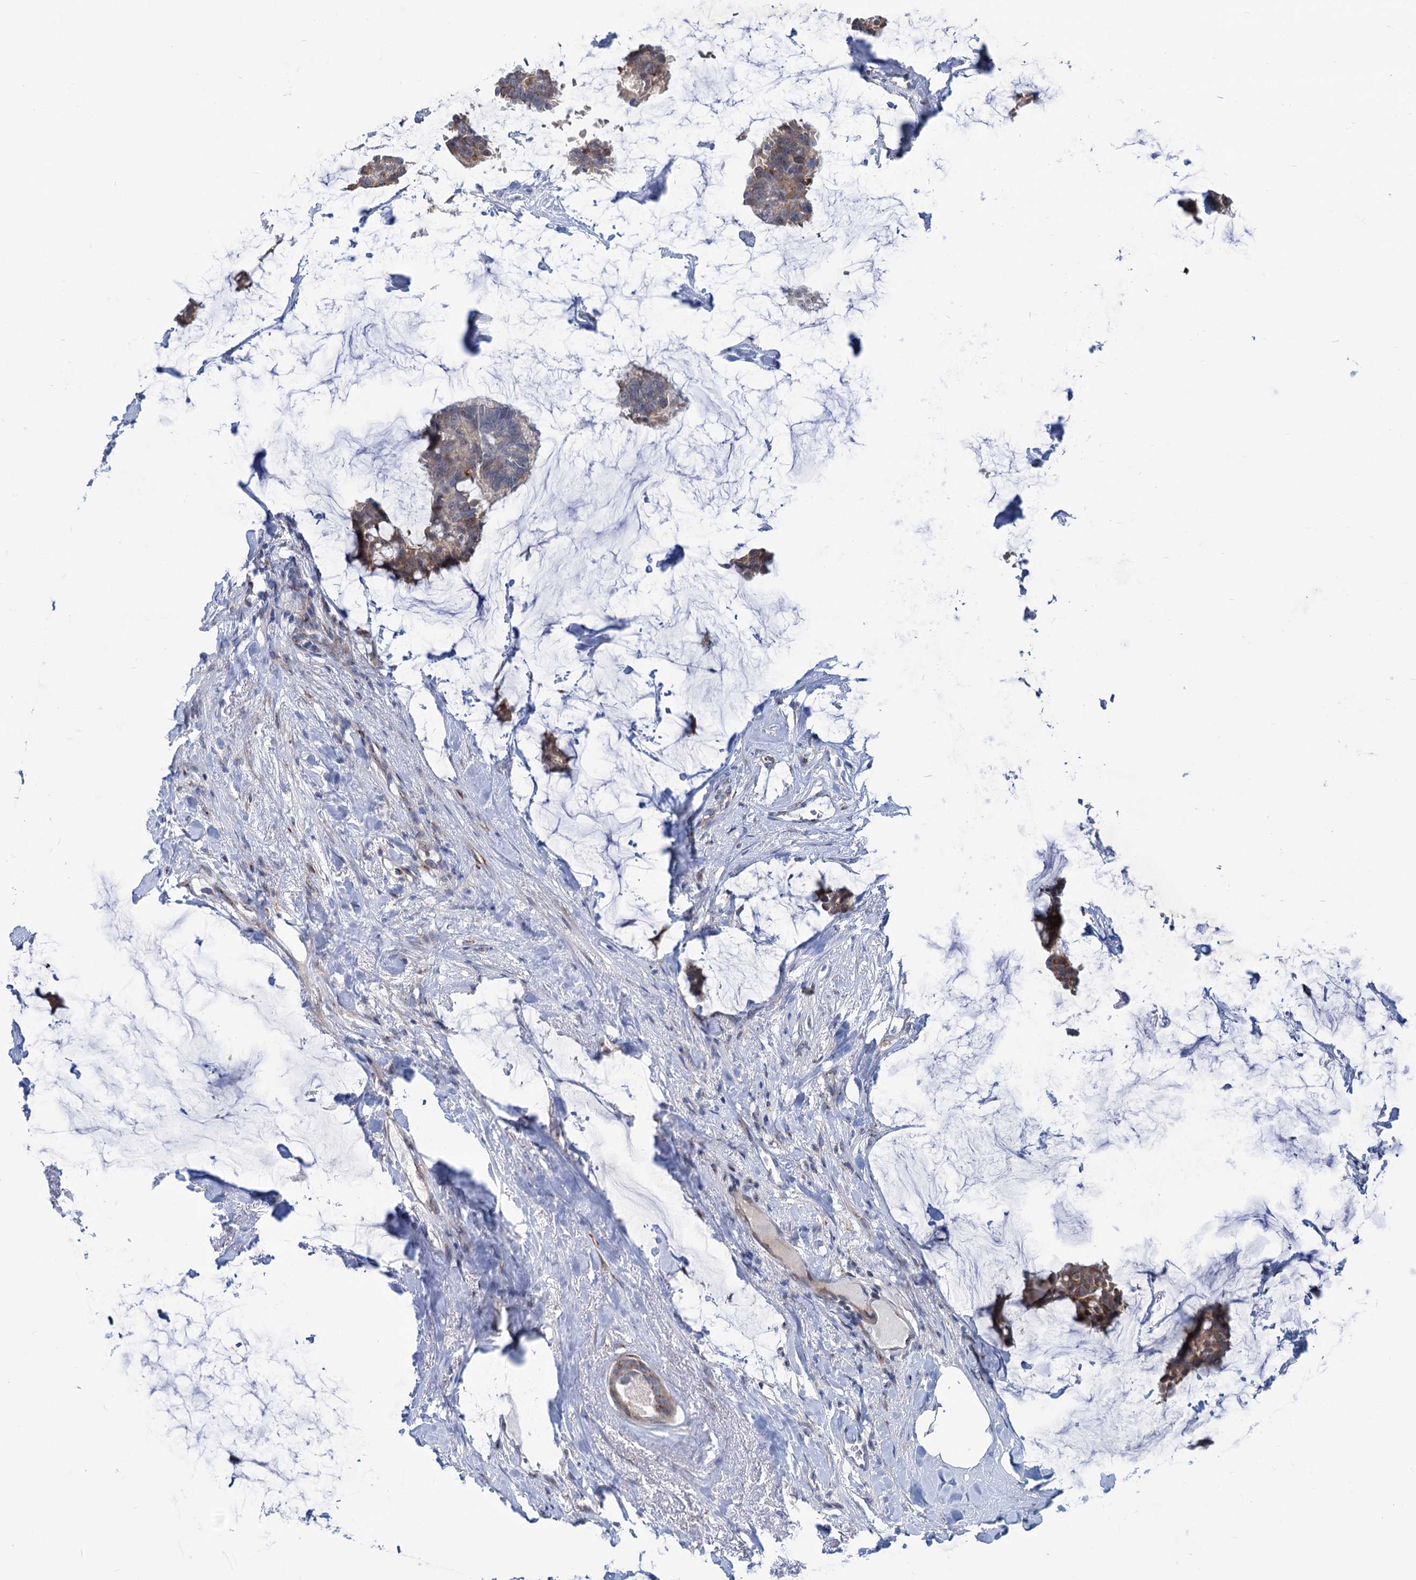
{"staining": {"intensity": "moderate", "quantity": ">75%", "location": "cytoplasmic/membranous"}, "tissue": "breast cancer", "cell_type": "Tumor cells", "image_type": "cancer", "snomed": [{"axis": "morphology", "description": "Duct carcinoma"}, {"axis": "topography", "description": "Breast"}], "caption": "An image of human breast intraductal carcinoma stained for a protein demonstrates moderate cytoplasmic/membranous brown staining in tumor cells.", "gene": "ELP4", "patient": {"sex": "female", "age": 93}}